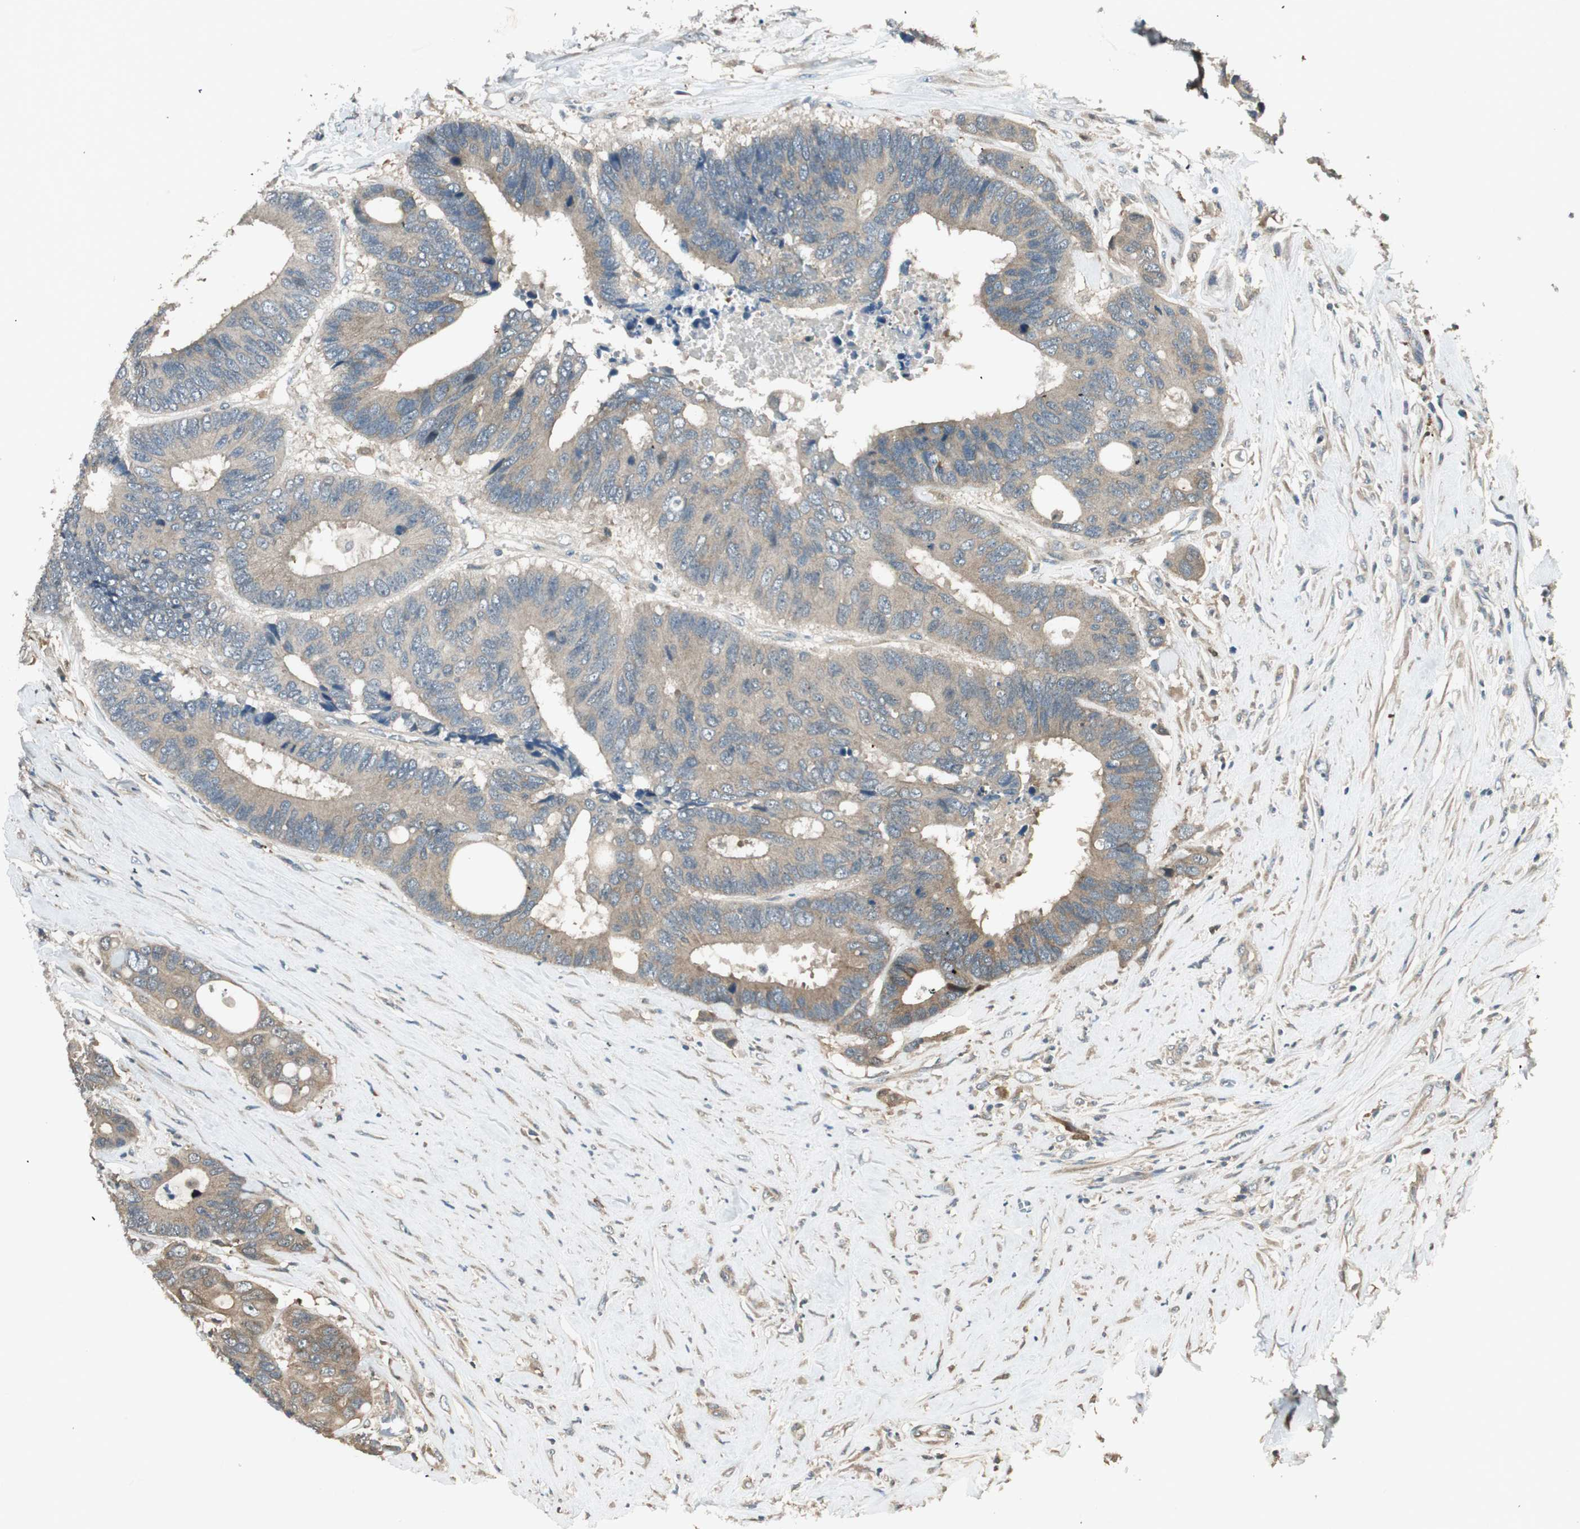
{"staining": {"intensity": "moderate", "quantity": ">75%", "location": "cytoplasmic/membranous"}, "tissue": "colorectal cancer", "cell_type": "Tumor cells", "image_type": "cancer", "snomed": [{"axis": "morphology", "description": "Adenocarcinoma, NOS"}, {"axis": "topography", "description": "Rectum"}], "caption": "Approximately >75% of tumor cells in human colorectal cancer (adenocarcinoma) demonstrate moderate cytoplasmic/membranous protein expression as visualized by brown immunohistochemical staining.", "gene": "CNOT4", "patient": {"sex": "male", "age": 55}}